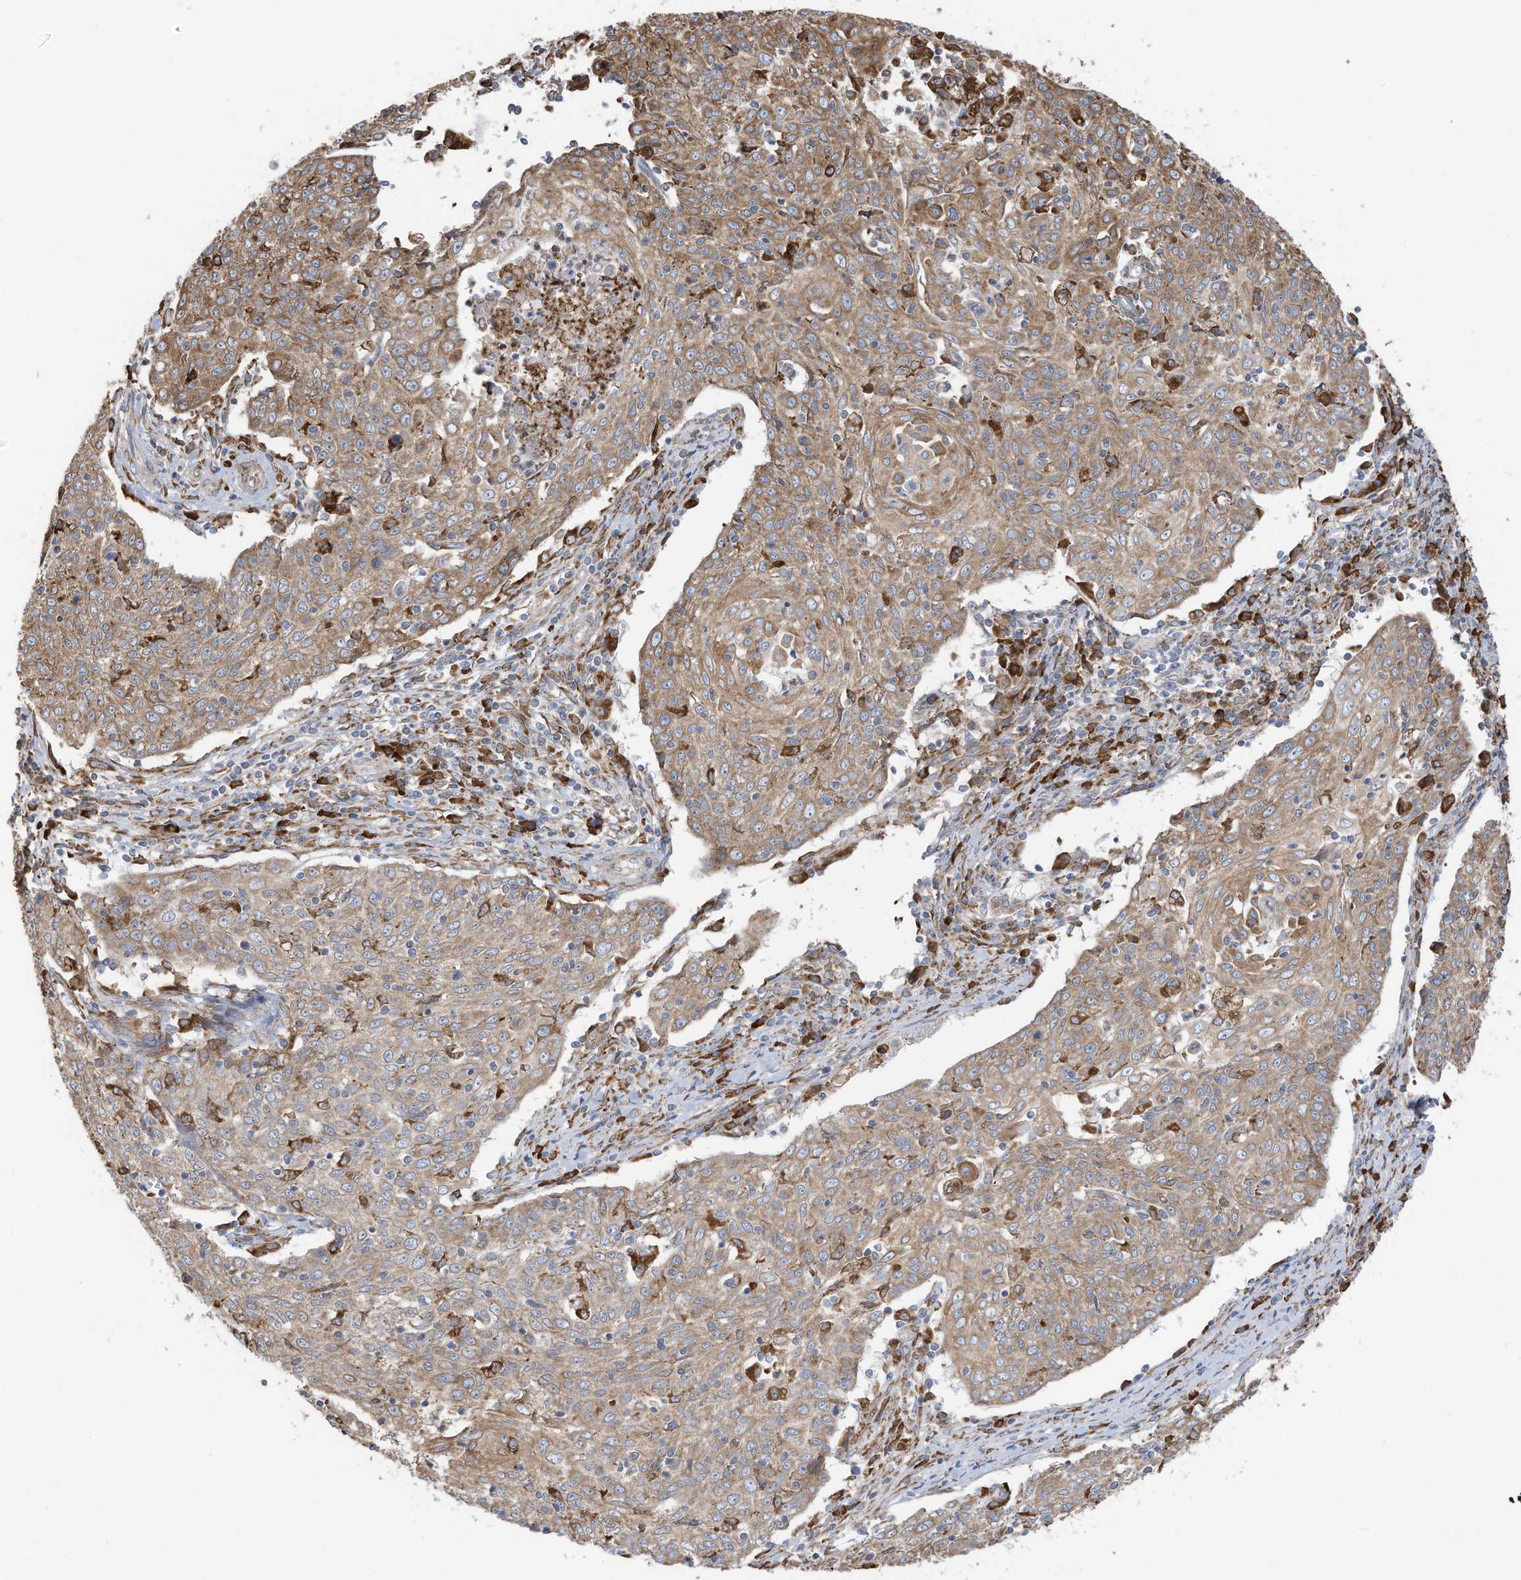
{"staining": {"intensity": "moderate", "quantity": ">75%", "location": "cytoplasmic/membranous"}, "tissue": "cervical cancer", "cell_type": "Tumor cells", "image_type": "cancer", "snomed": [{"axis": "morphology", "description": "Squamous cell carcinoma, NOS"}, {"axis": "topography", "description": "Cervix"}], "caption": "This is a micrograph of immunohistochemistry (IHC) staining of cervical squamous cell carcinoma, which shows moderate expression in the cytoplasmic/membranous of tumor cells.", "gene": "ZNF354C", "patient": {"sex": "female", "age": 48}}